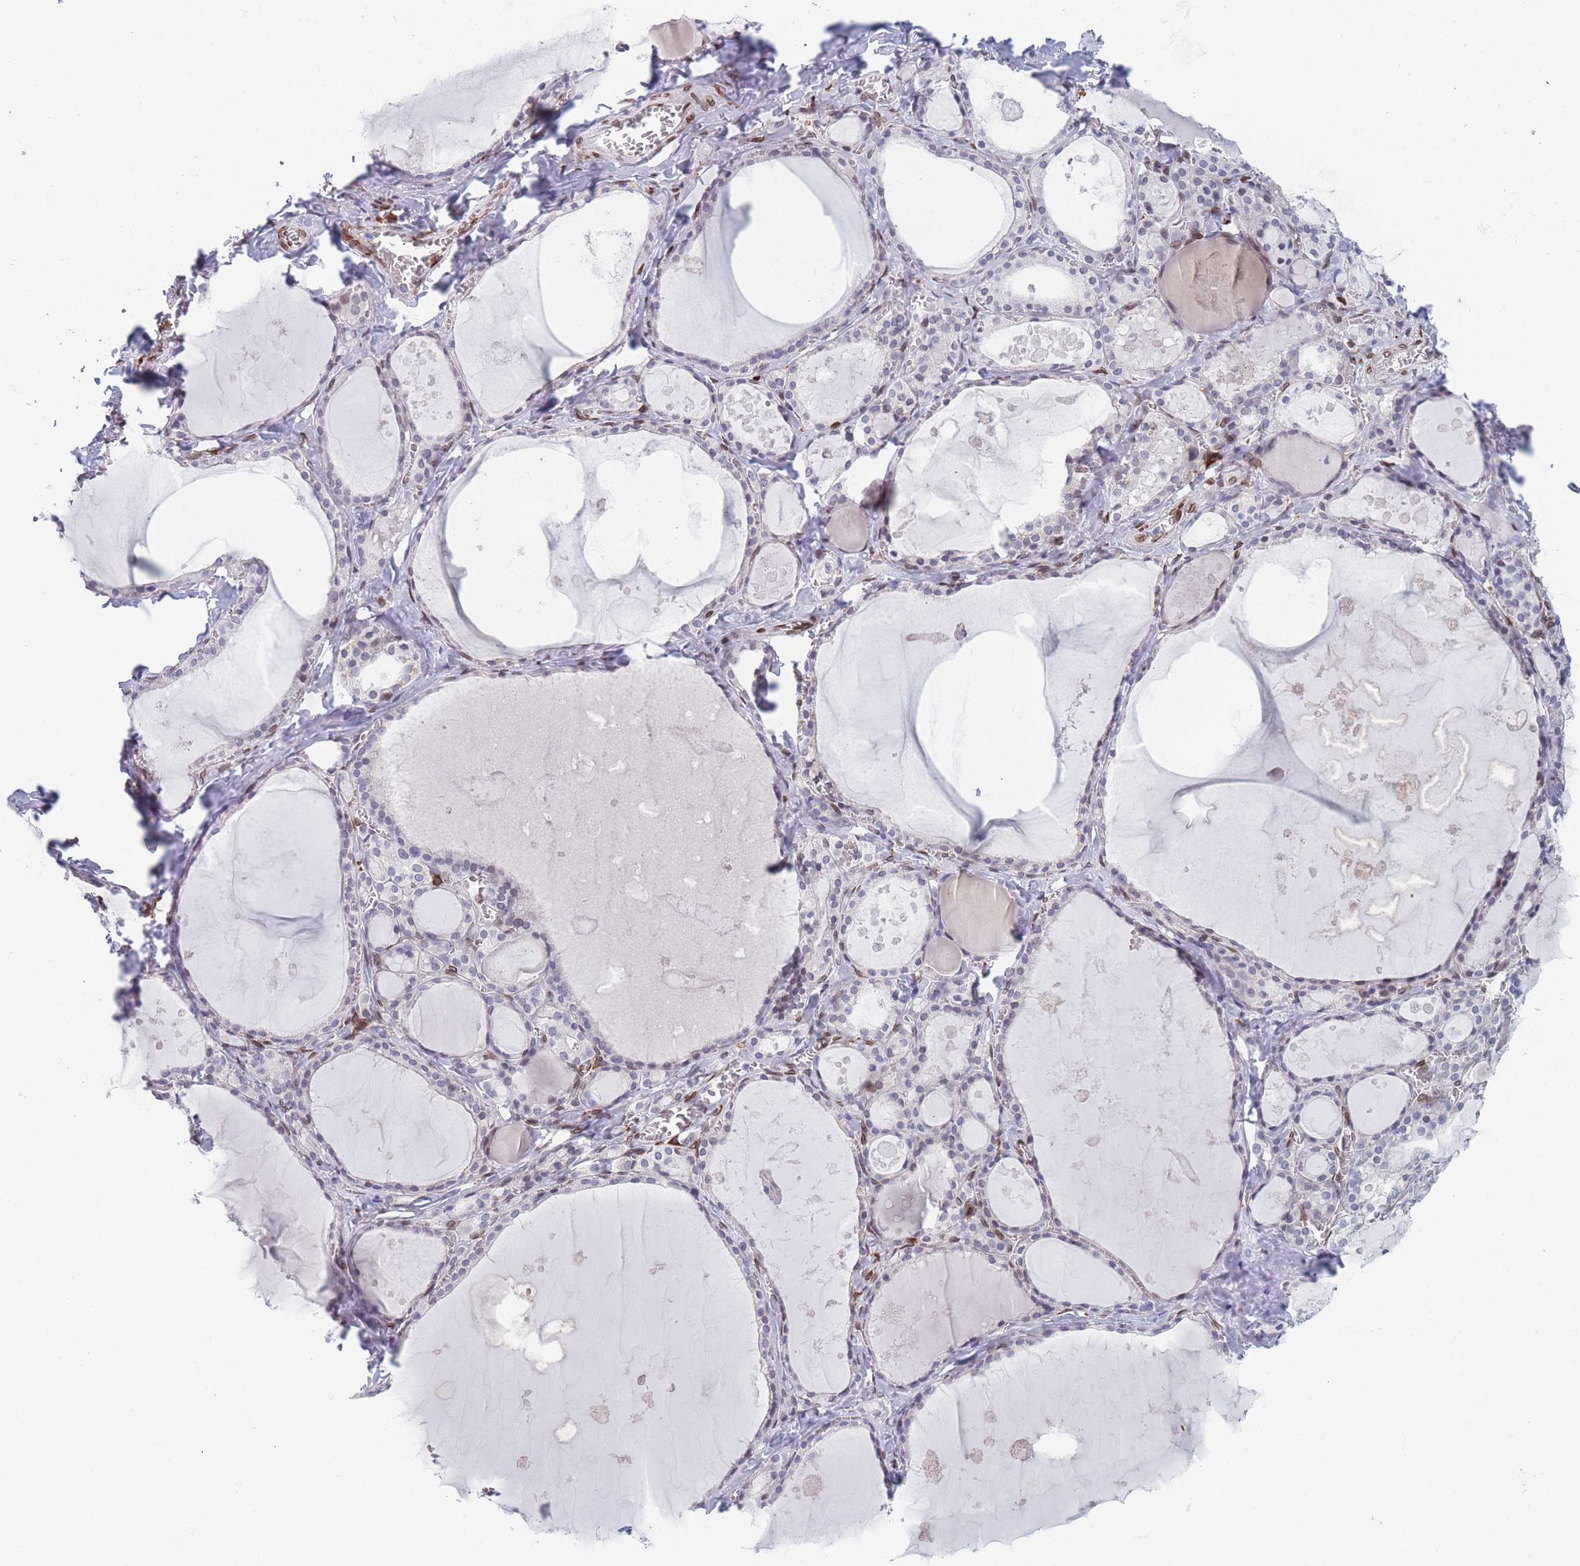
{"staining": {"intensity": "moderate", "quantity": "<25%", "location": "nuclear"}, "tissue": "thyroid gland", "cell_type": "Glandular cells", "image_type": "normal", "snomed": [{"axis": "morphology", "description": "Normal tissue, NOS"}, {"axis": "topography", "description": "Thyroid gland"}], "caption": "Immunohistochemistry (DAB) staining of normal human thyroid gland reveals moderate nuclear protein positivity in approximately <25% of glandular cells.", "gene": "ZBTB1", "patient": {"sex": "male", "age": 56}}